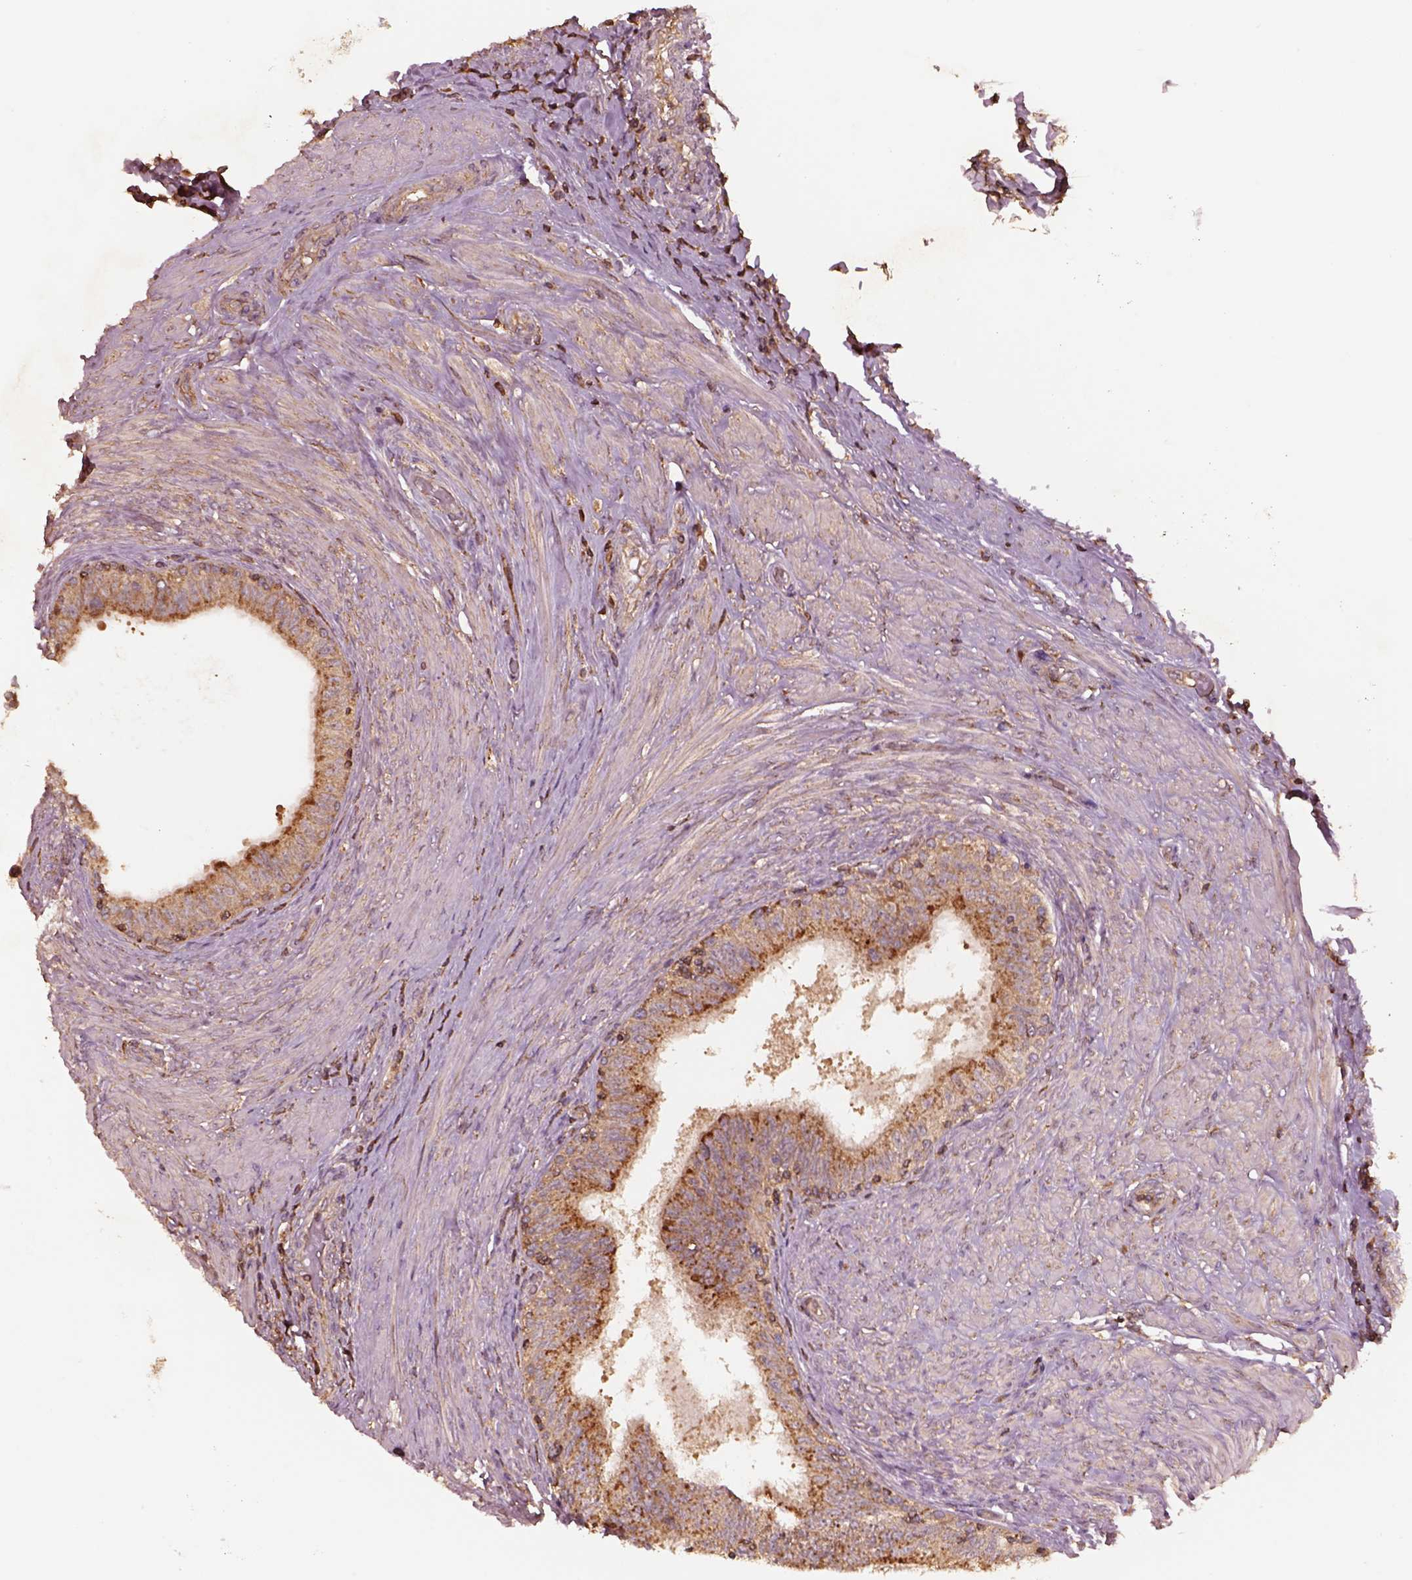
{"staining": {"intensity": "strong", "quantity": "<25%", "location": "cytoplasmic/membranous"}, "tissue": "epididymis", "cell_type": "Glandular cells", "image_type": "normal", "snomed": [{"axis": "morphology", "description": "Normal tissue, NOS"}, {"axis": "morphology", "description": "Seminoma, NOS"}, {"axis": "topography", "description": "Testis"}, {"axis": "topography", "description": "Epididymis"}], "caption": "This is a micrograph of immunohistochemistry (IHC) staining of normal epididymis, which shows strong expression in the cytoplasmic/membranous of glandular cells.", "gene": "TRADD", "patient": {"sex": "male", "age": 61}}